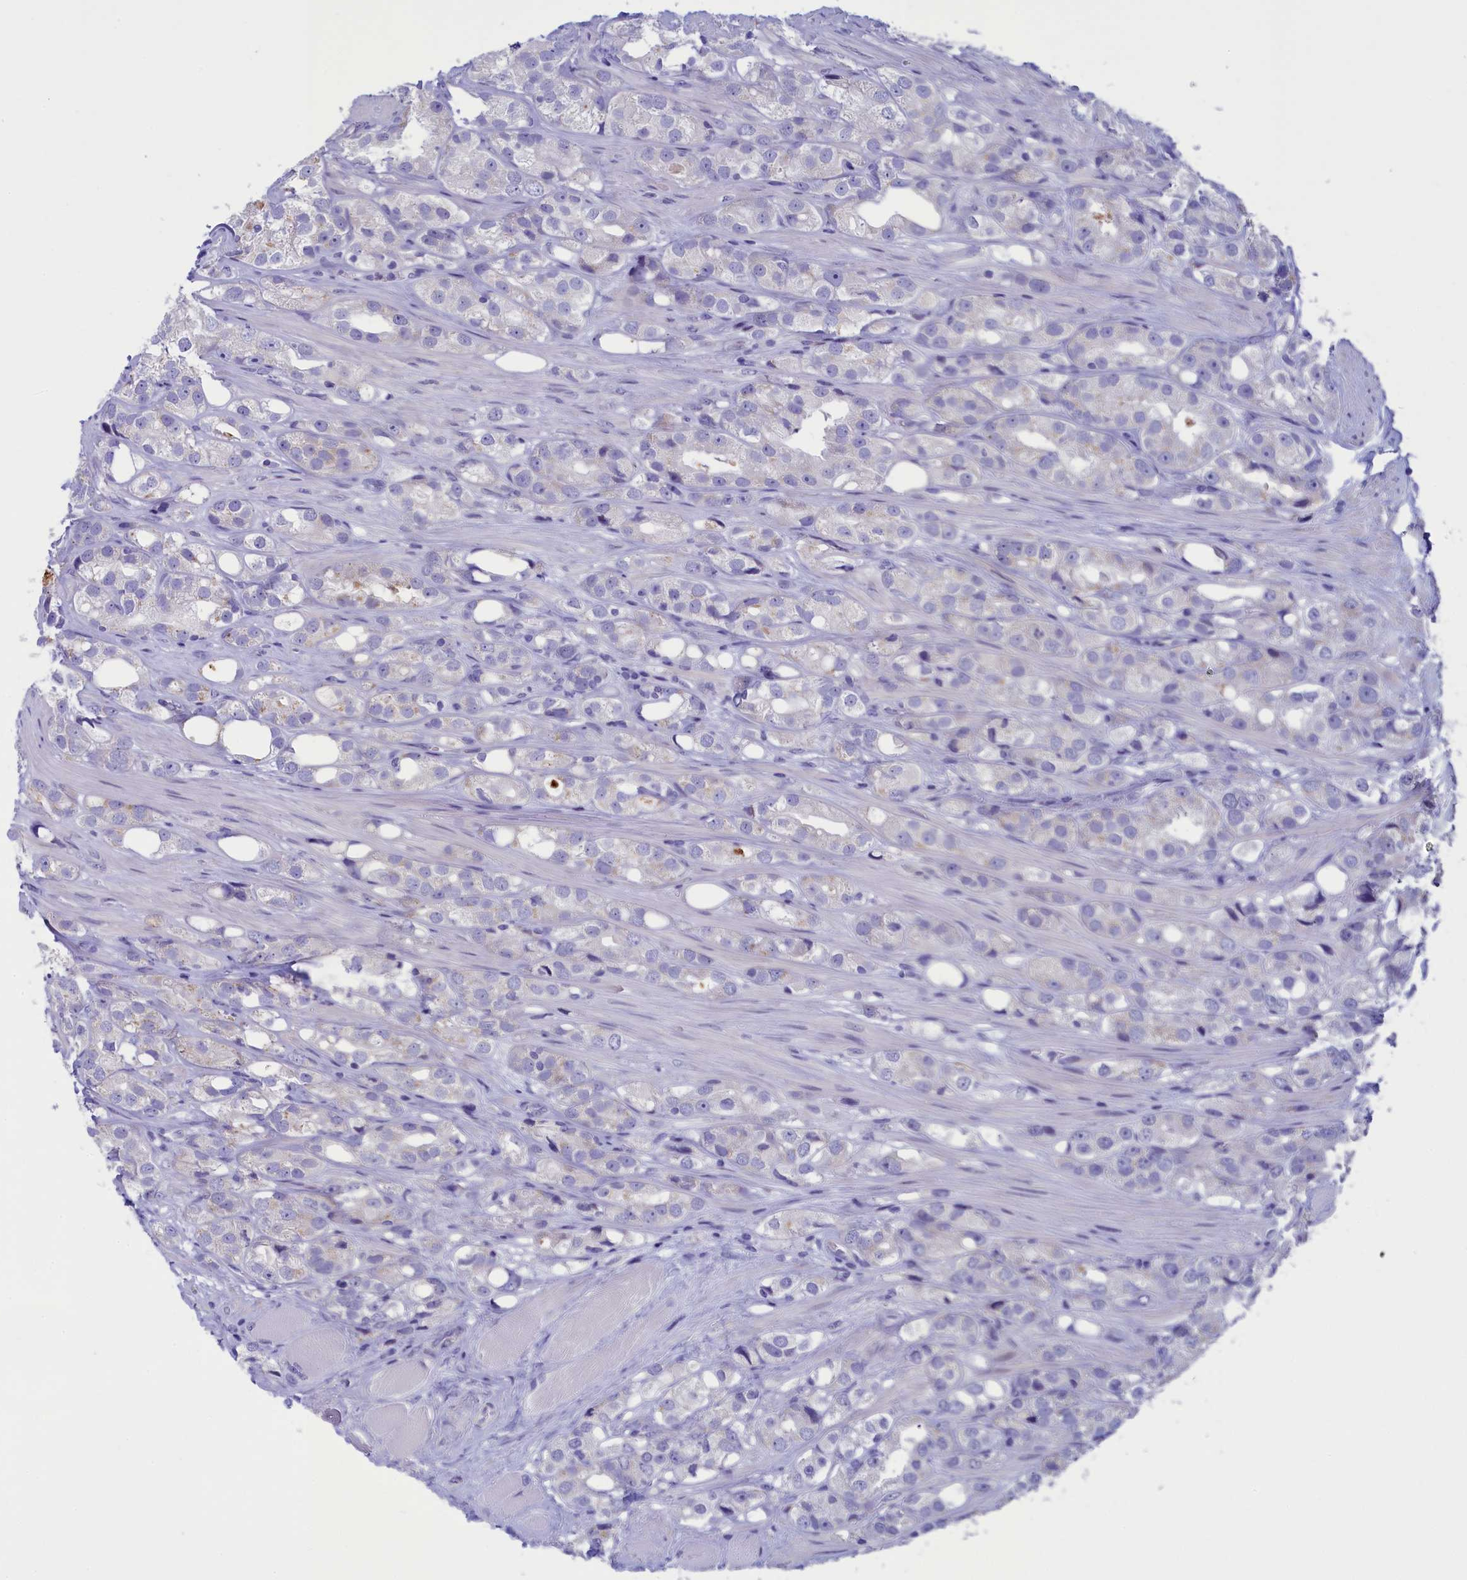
{"staining": {"intensity": "negative", "quantity": "none", "location": "none"}, "tissue": "prostate cancer", "cell_type": "Tumor cells", "image_type": "cancer", "snomed": [{"axis": "morphology", "description": "Adenocarcinoma, NOS"}, {"axis": "topography", "description": "Prostate"}], "caption": "Immunohistochemistry histopathology image of neoplastic tissue: prostate cancer (adenocarcinoma) stained with DAB exhibits no significant protein expression in tumor cells.", "gene": "LOXL1", "patient": {"sex": "male", "age": 79}}